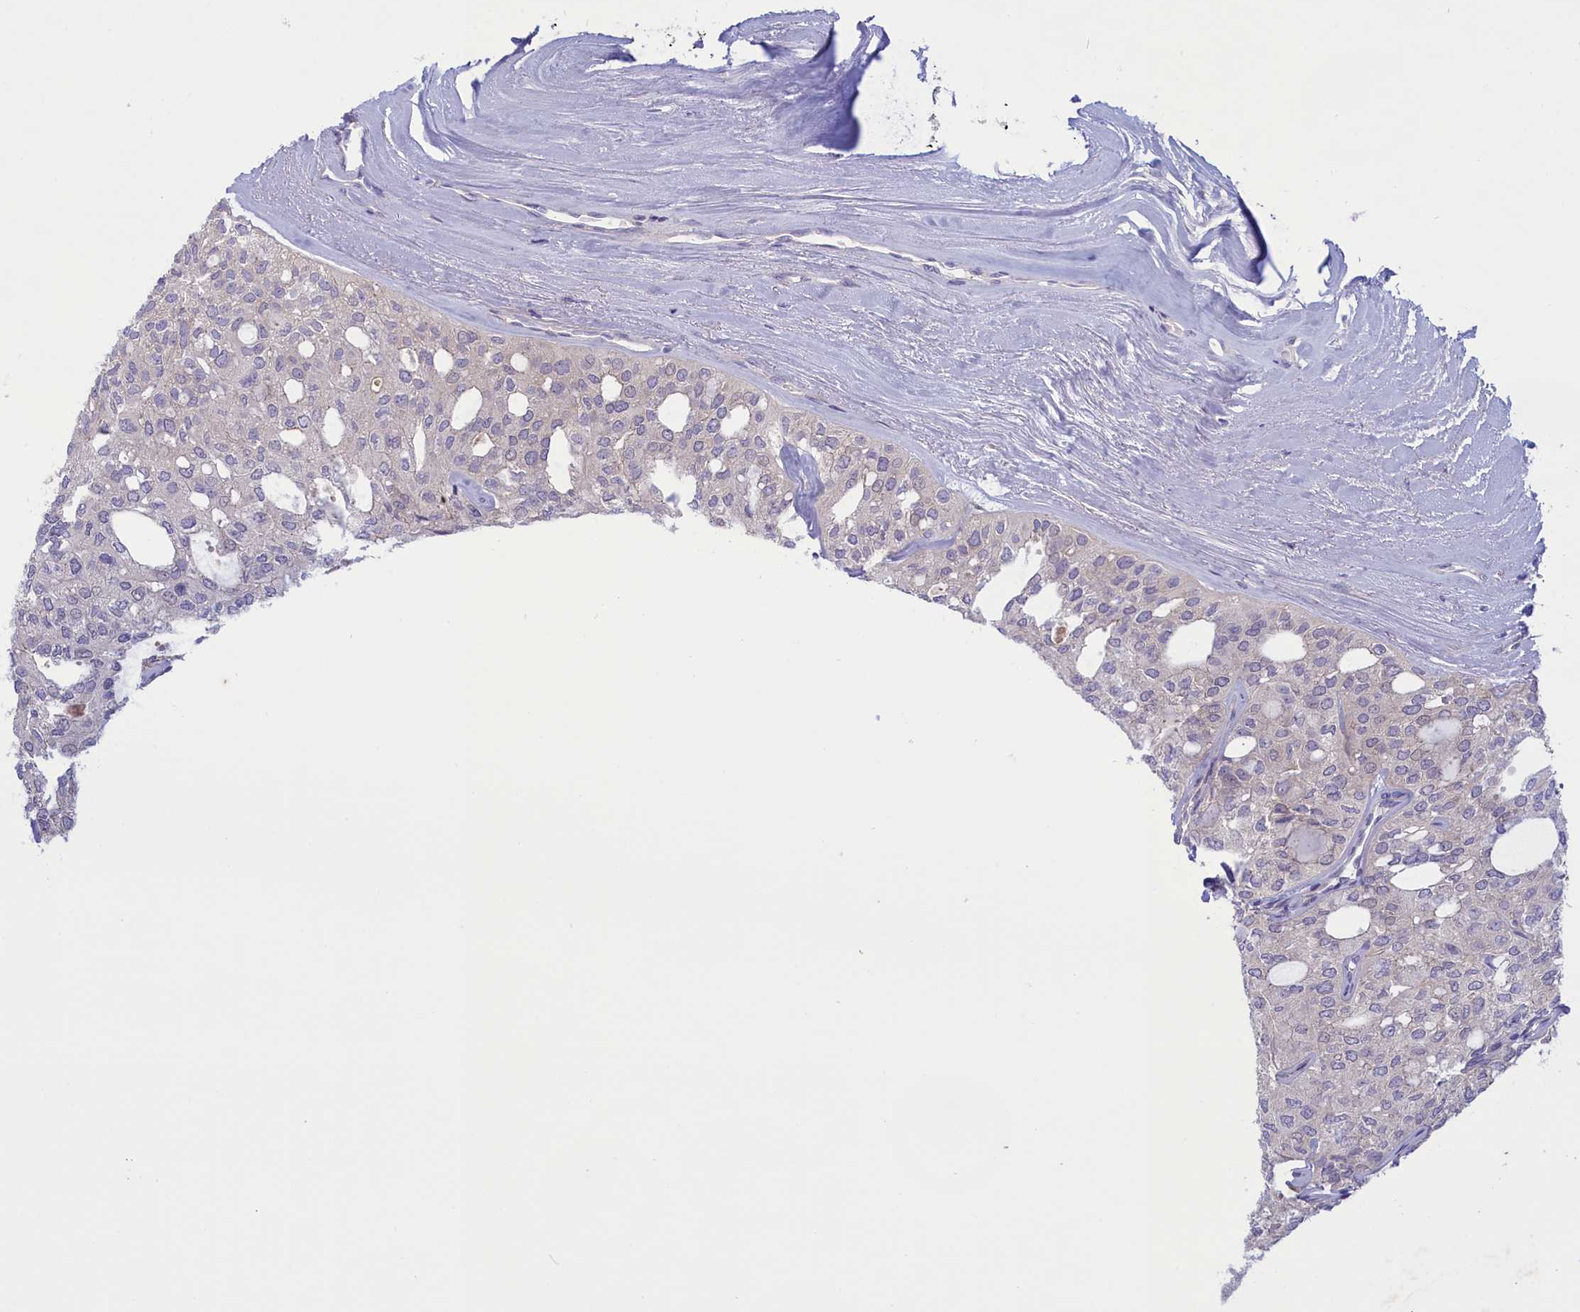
{"staining": {"intensity": "negative", "quantity": "none", "location": "none"}, "tissue": "thyroid cancer", "cell_type": "Tumor cells", "image_type": "cancer", "snomed": [{"axis": "morphology", "description": "Follicular adenoma carcinoma, NOS"}, {"axis": "topography", "description": "Thyroid gland"}], "caption": "An IHC histopathology image of thyroid follicular adenoma carcinoma is shown. There is no staining in tumor cells of thyroid follicular adenoma carcinoma.", "gene": "CORO2A", "patient": {"sex": "male", "age": 75}}